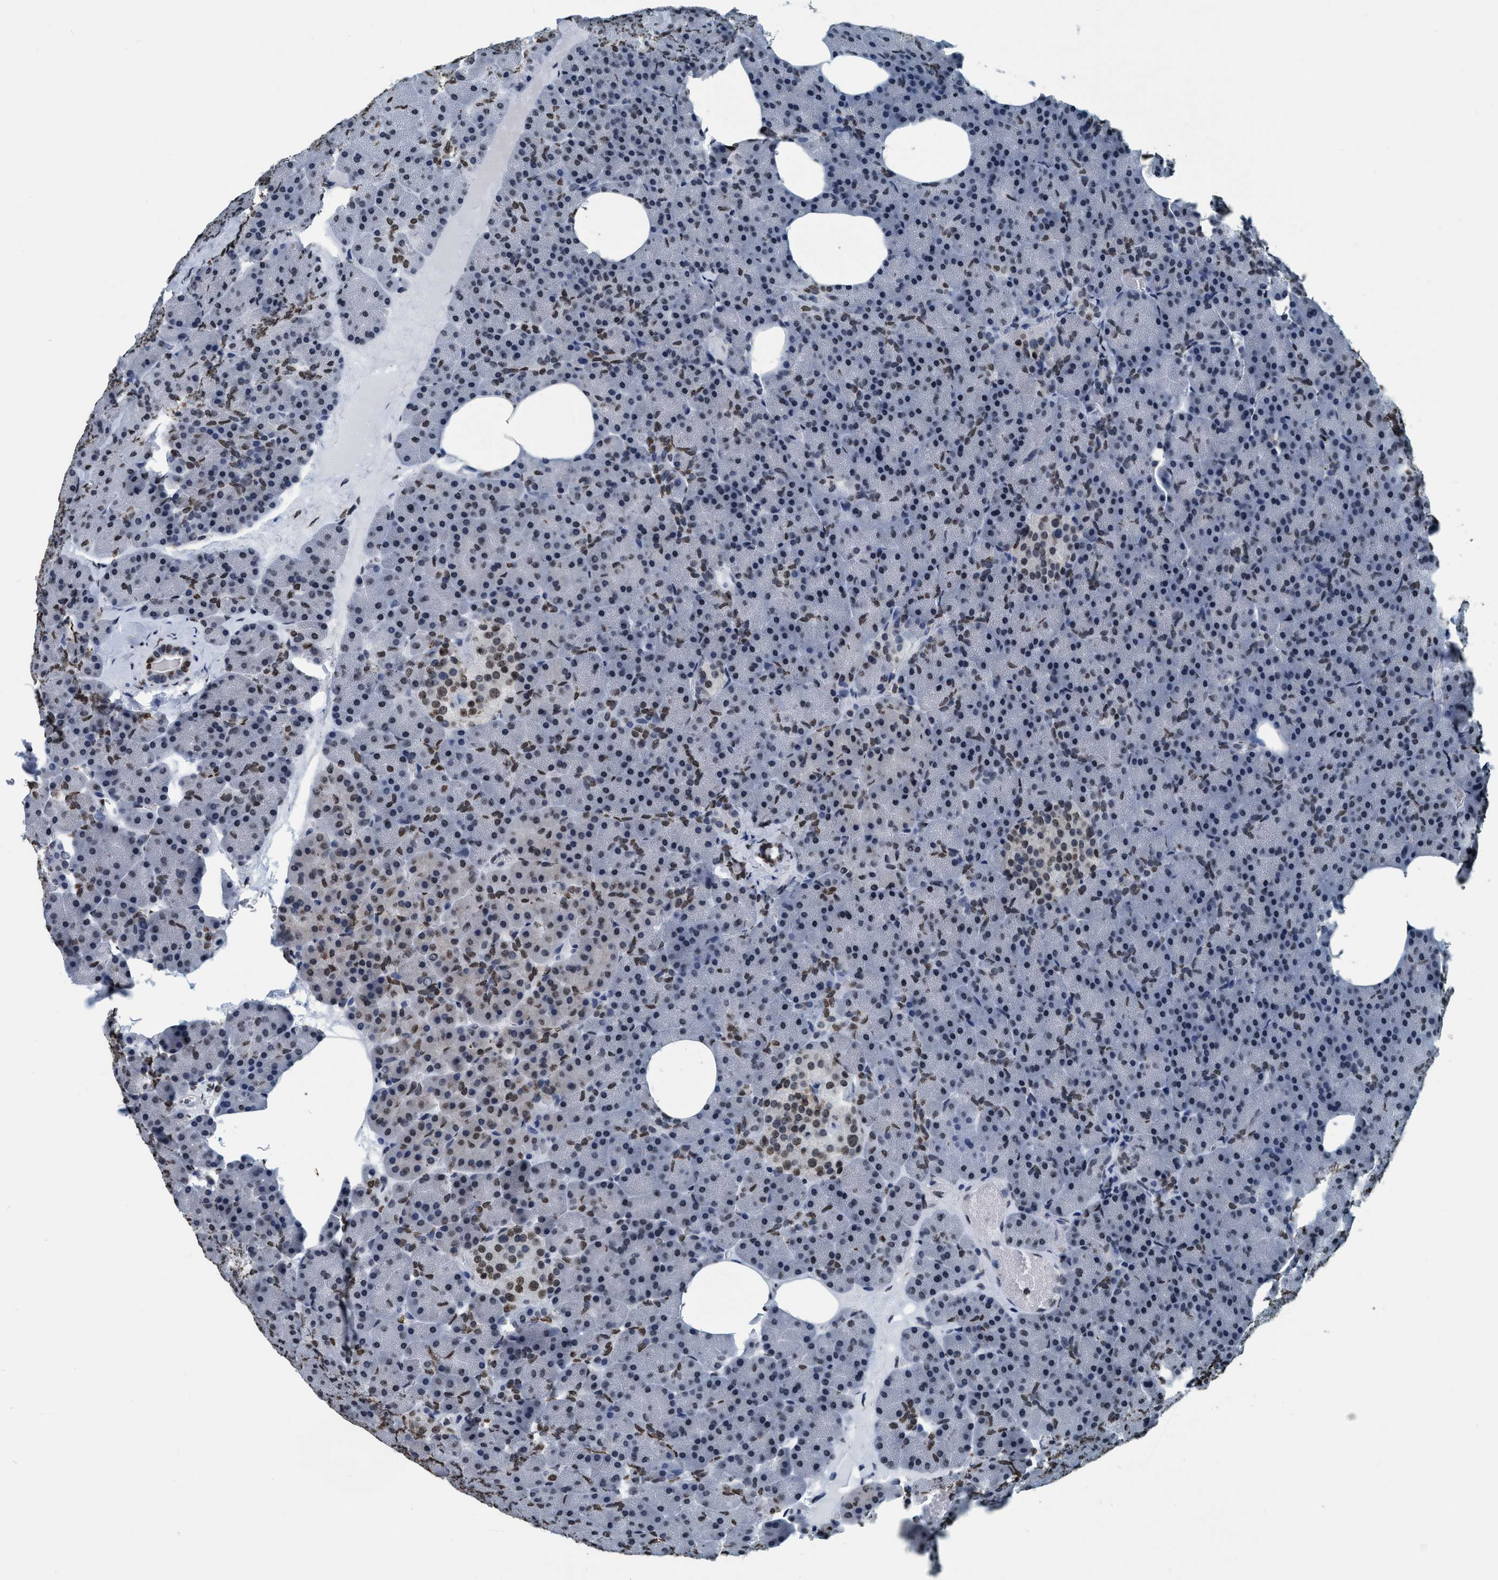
{"staining": {"intensity": "moderate", "quantity": "25%-75%", "location": "nuclear"}, "tissue": "pancreas", "cell_type": "Exocrine glandular cells", "image_type": "normal", "snomed": [{"axis": "morphology", "description": "Normal tissue, NOS"}, {"axis": "morphology", "description": "Carcinoid, malignant, NOS"}, {"axis": "topography", "description": "Pancreas"}], "caption": "Moderate nuclear positivity for a protein is present in about 25%-75% of exocrine glandular cells of benign pancreas using immunohistochemistry.", "gene": "CCNE2", "patient": {"sex": "female", "age": 35}}